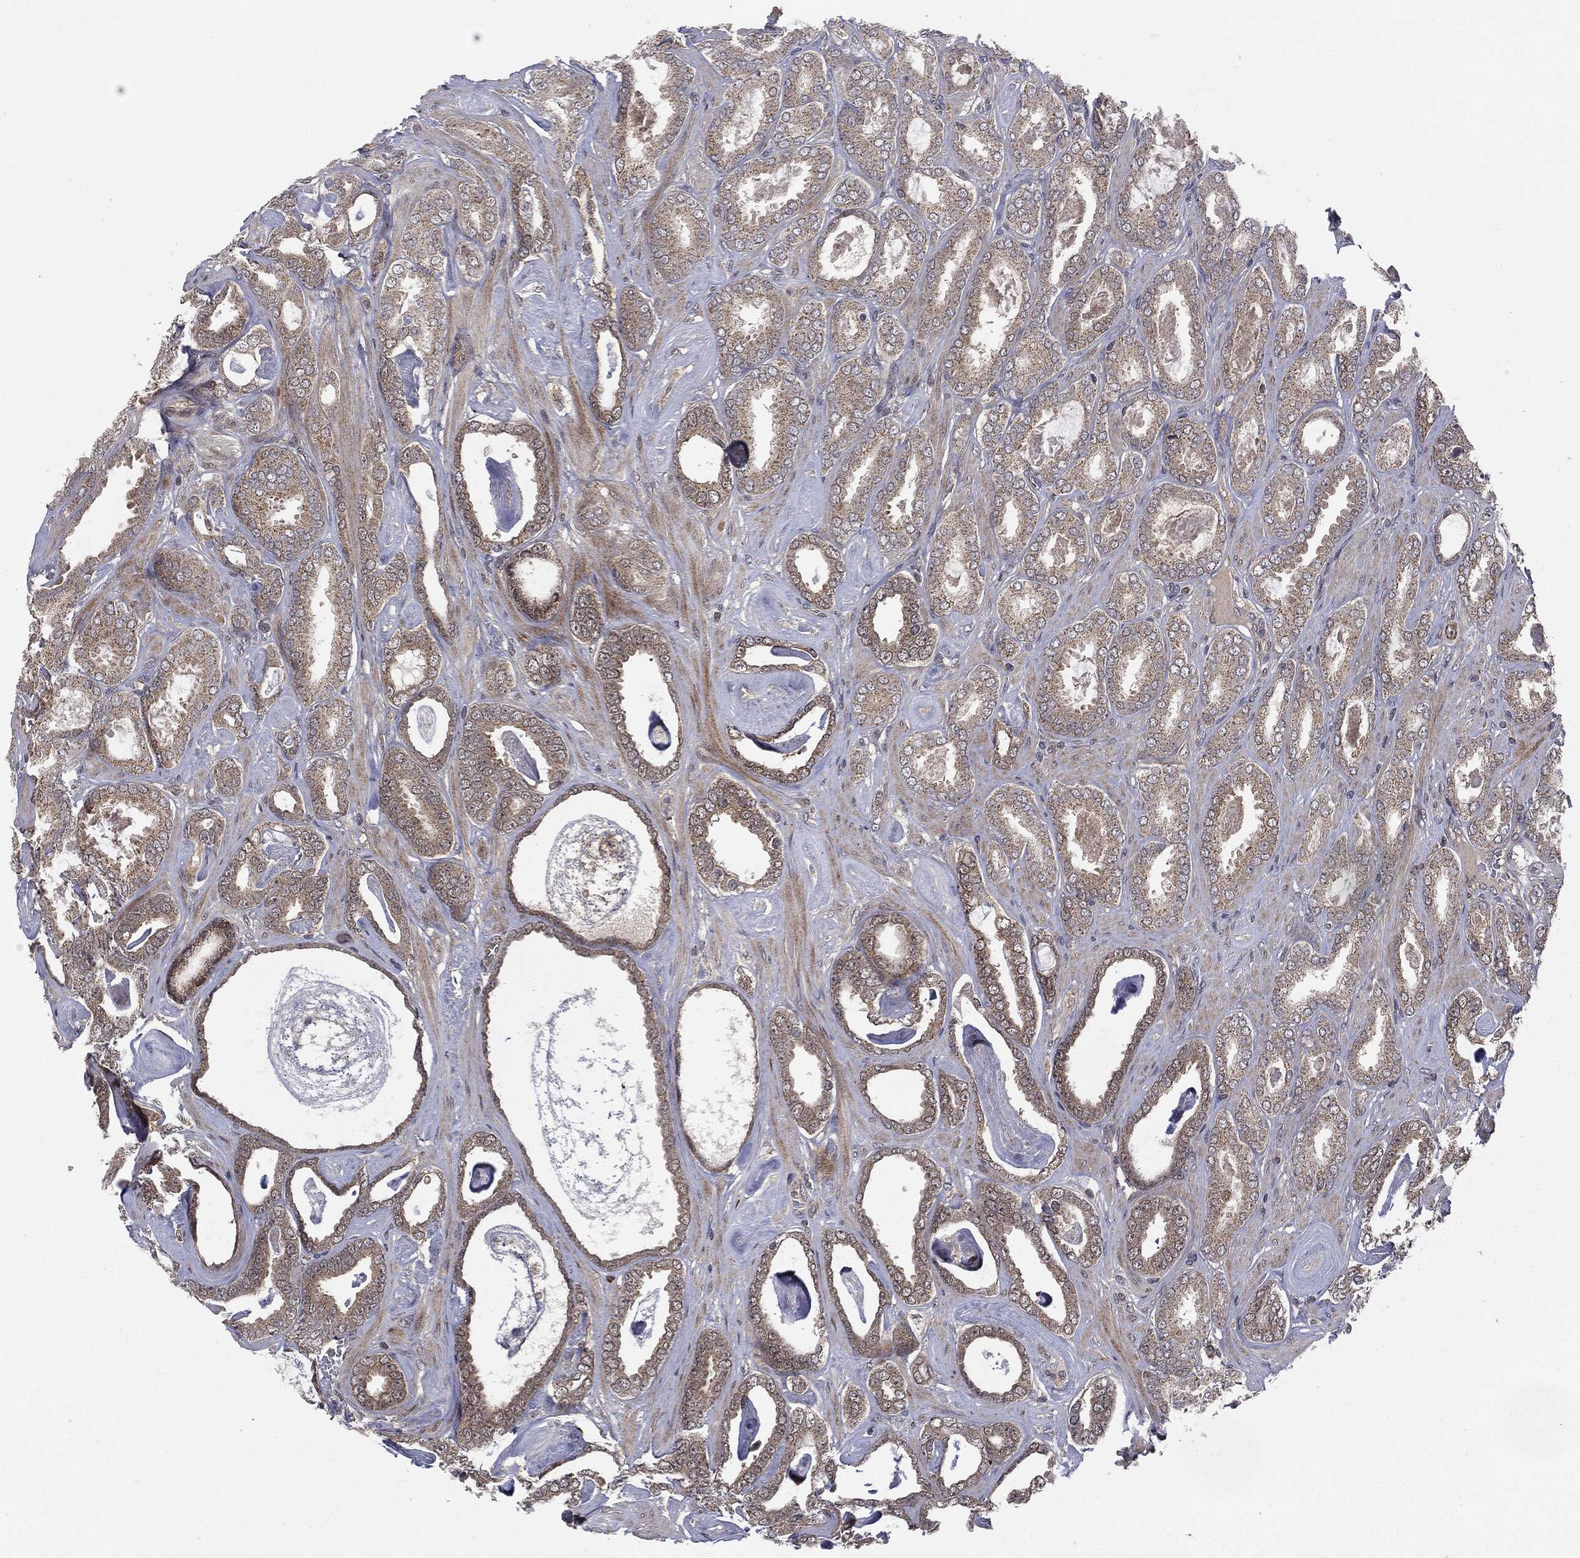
{"staining": {"intensity": "weak", "quantity": ">75%", "location": "cytoplasmic/membranous"}, "tissue": "prostate cancer", "cell_type": "Tumor cells", "image_type": "cancer", "snomed": [{"axis": "morphology", "description": "Adenocarcinoma, High grade"}, {"axis": "topography", "description": "Prostate"}], "caption": "A brown stain highlights weak cytoplasmic/membranous positivity of a protein in prostate cancer tumor cells.", "gene": "PTPA", "patient": {"sex": "male", "age": 63}}